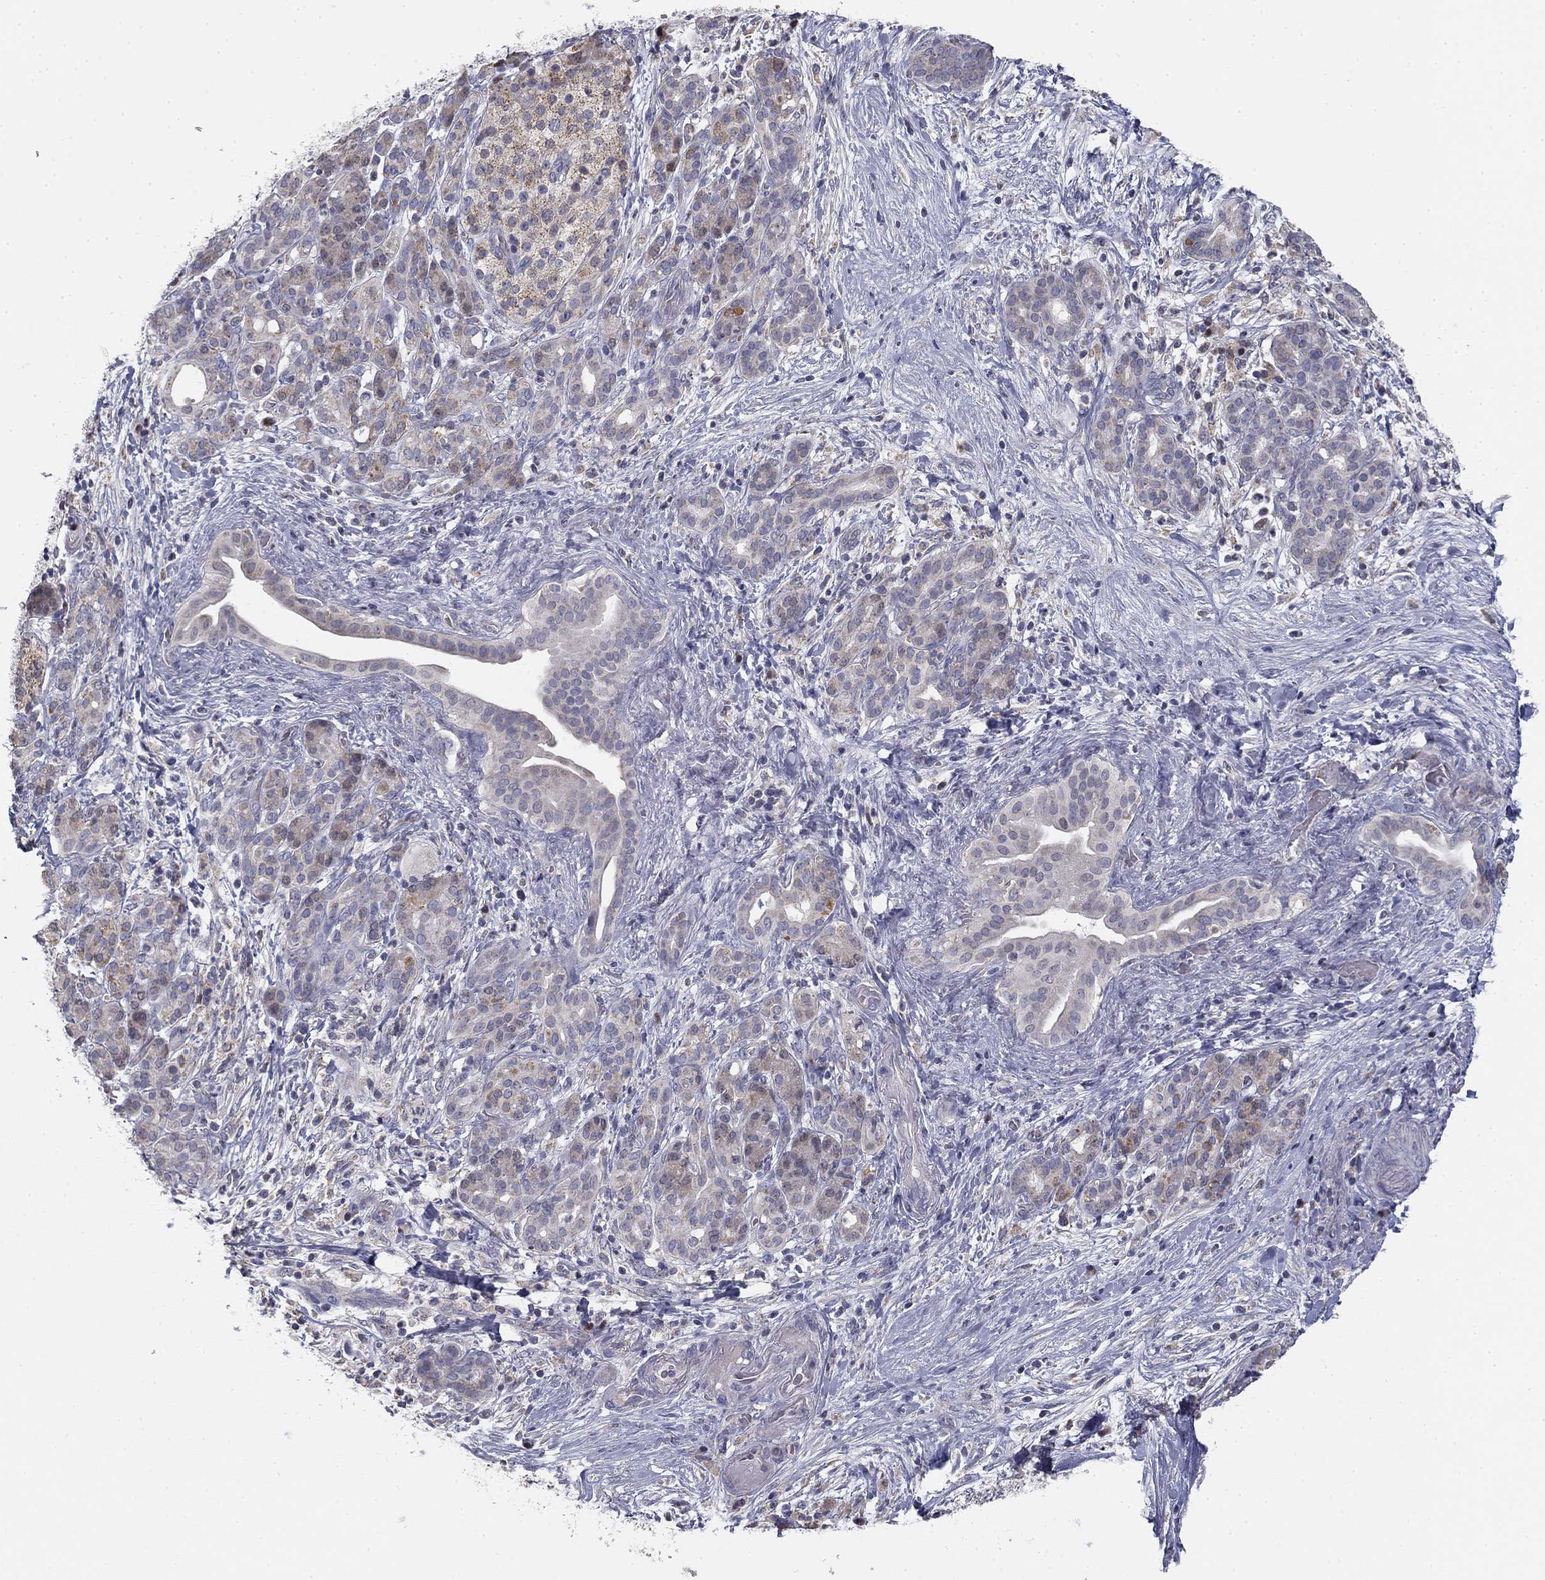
{"staining": {"intensity": "weak", "quantity": "<25%", "location": "cytoplasmic/membranous"}, "tissue": "pancreatic cancer", "cell_type": "Tumor cells", "image_type": "cancer", "snomed": [{"axis": "morphology", "description": "Adenocarcinoma, NOS"}, {"axis": "topography", "description": "Pancreas"}], "caption": "Pancreatic cancer (adenocarcinoma) was stained to show a protein in brown. There is no significant expression in tumor cells.", "gene": "SLC2A9", "patient": {"sex": "male", "age": 44}}